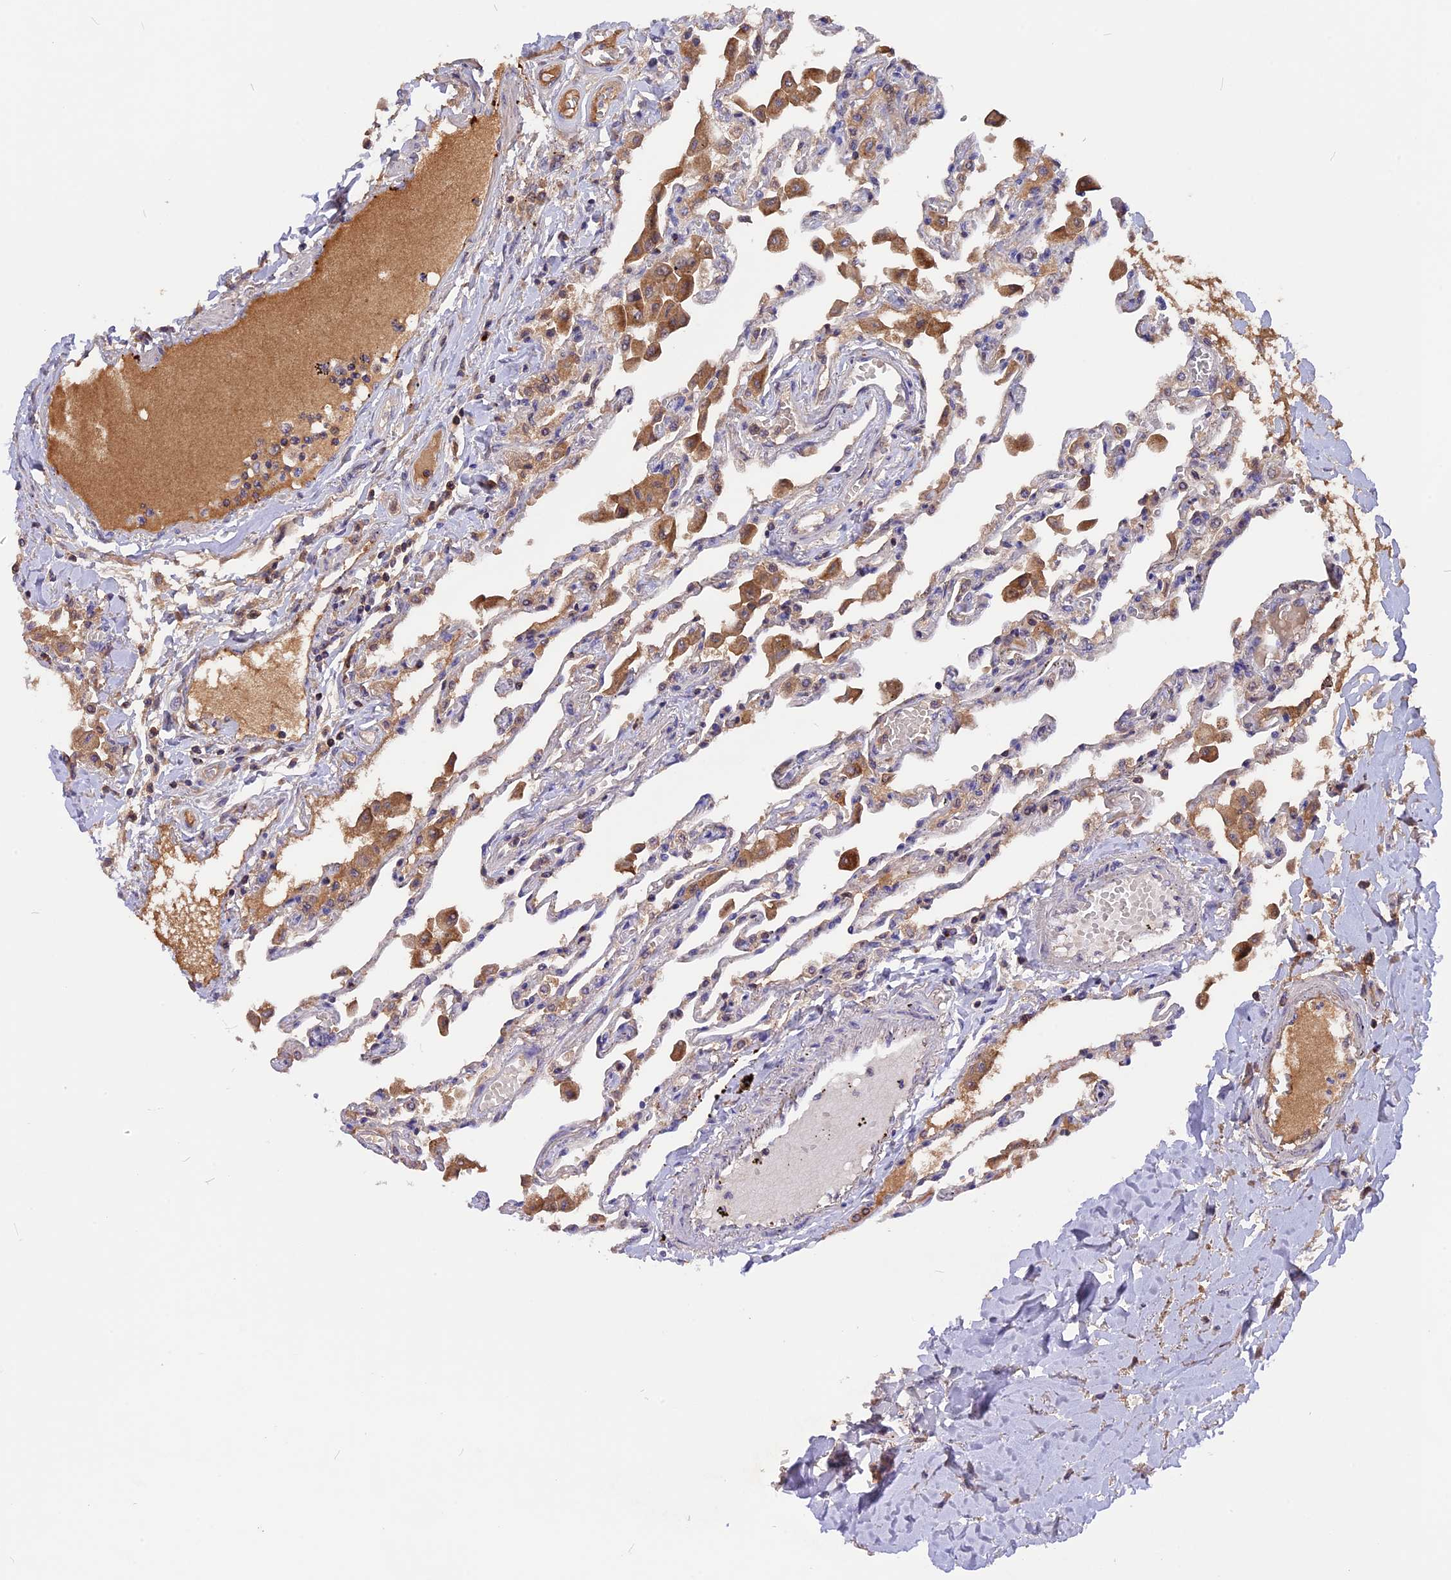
{"staining": {"intensity": "negative", "quantity": "none", "location": "none"}, "tissue": "lung", "cell_type": "Alveolar cells", "image_type": "normal", "snomed": [{"axis": "morphology", "description": "Normal tissue, NOS"}, {"axis": "topography", "description": "Bronchus"}, {"axis": "topography", "description": "Lung"}], "caption": "Image shows no protein staining in alveolar cells of unremarkable lung. The staining was performed using DAB (3,3'-diaminobenzidine) to visualize the protein expression in brown, while the nuclei were stained in blue with hematoxylin (Magnification: 20x).", "gene": "MARK4", "patient": {"sex": "female", "age": 49}}